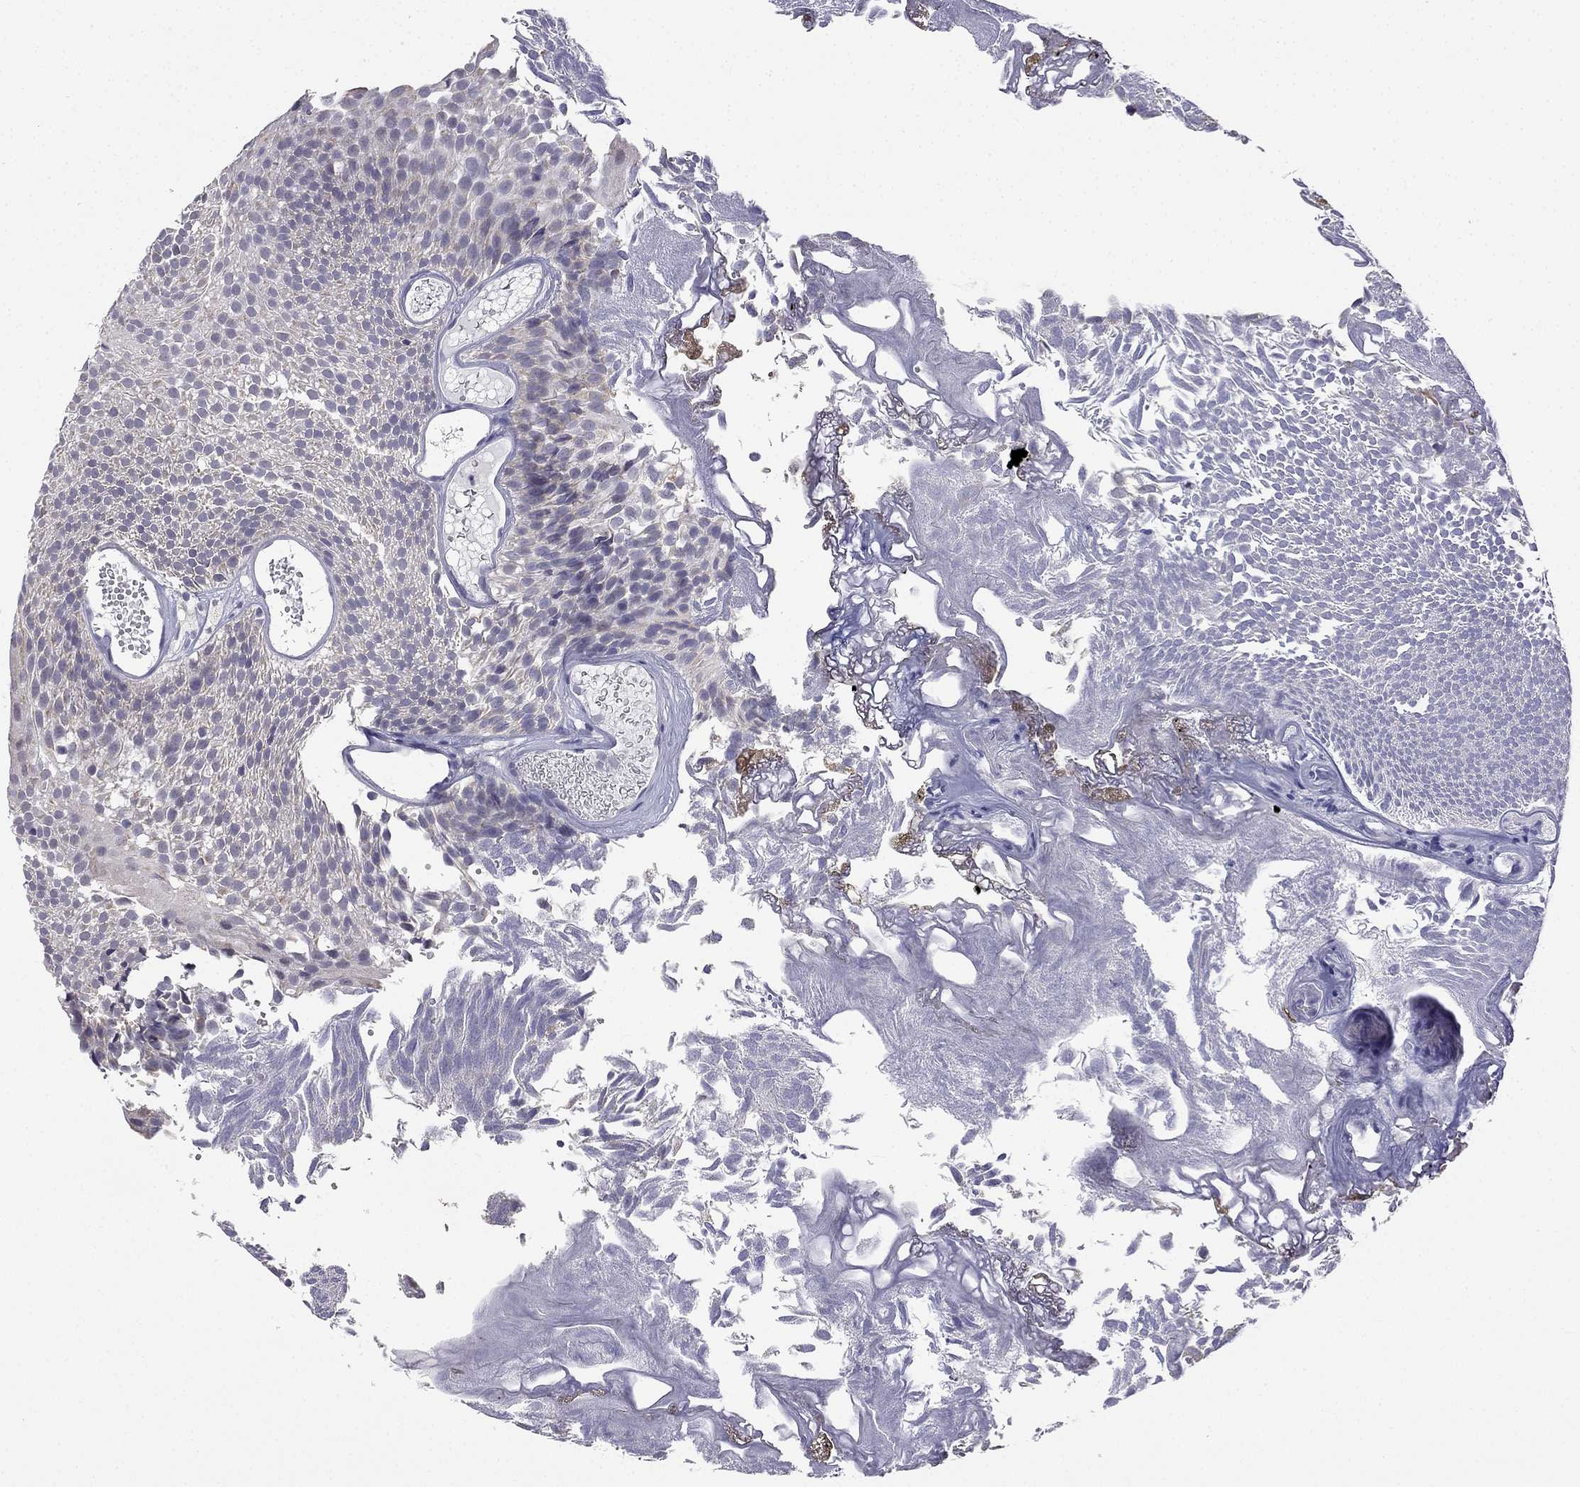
{"staining": {"intensity": "negative", "quantity": "none", "location": "none"}, "tissue": "urothelial cancer", "cell_type": "Tumor cells", "image_type": "cancer", "snomed": [{"axis": "morphology", "description": "Urothelial carcinoma, Low grade"}, {"axis": "topography", "description": "Urinary bladder"}], "caption": "Urothelial cancer was stained to show a protein in brown. There is no significant positivity in tumor cells. The staining was performed using DAB (3,3'-diaminobenzidine) to visualize the protein expression in brown, while the nuclei were stained in blue with hematoxylin (Magnification: 20x).", "gene": "C5orf49", "patient": {"sex": "male", "age": 52}}